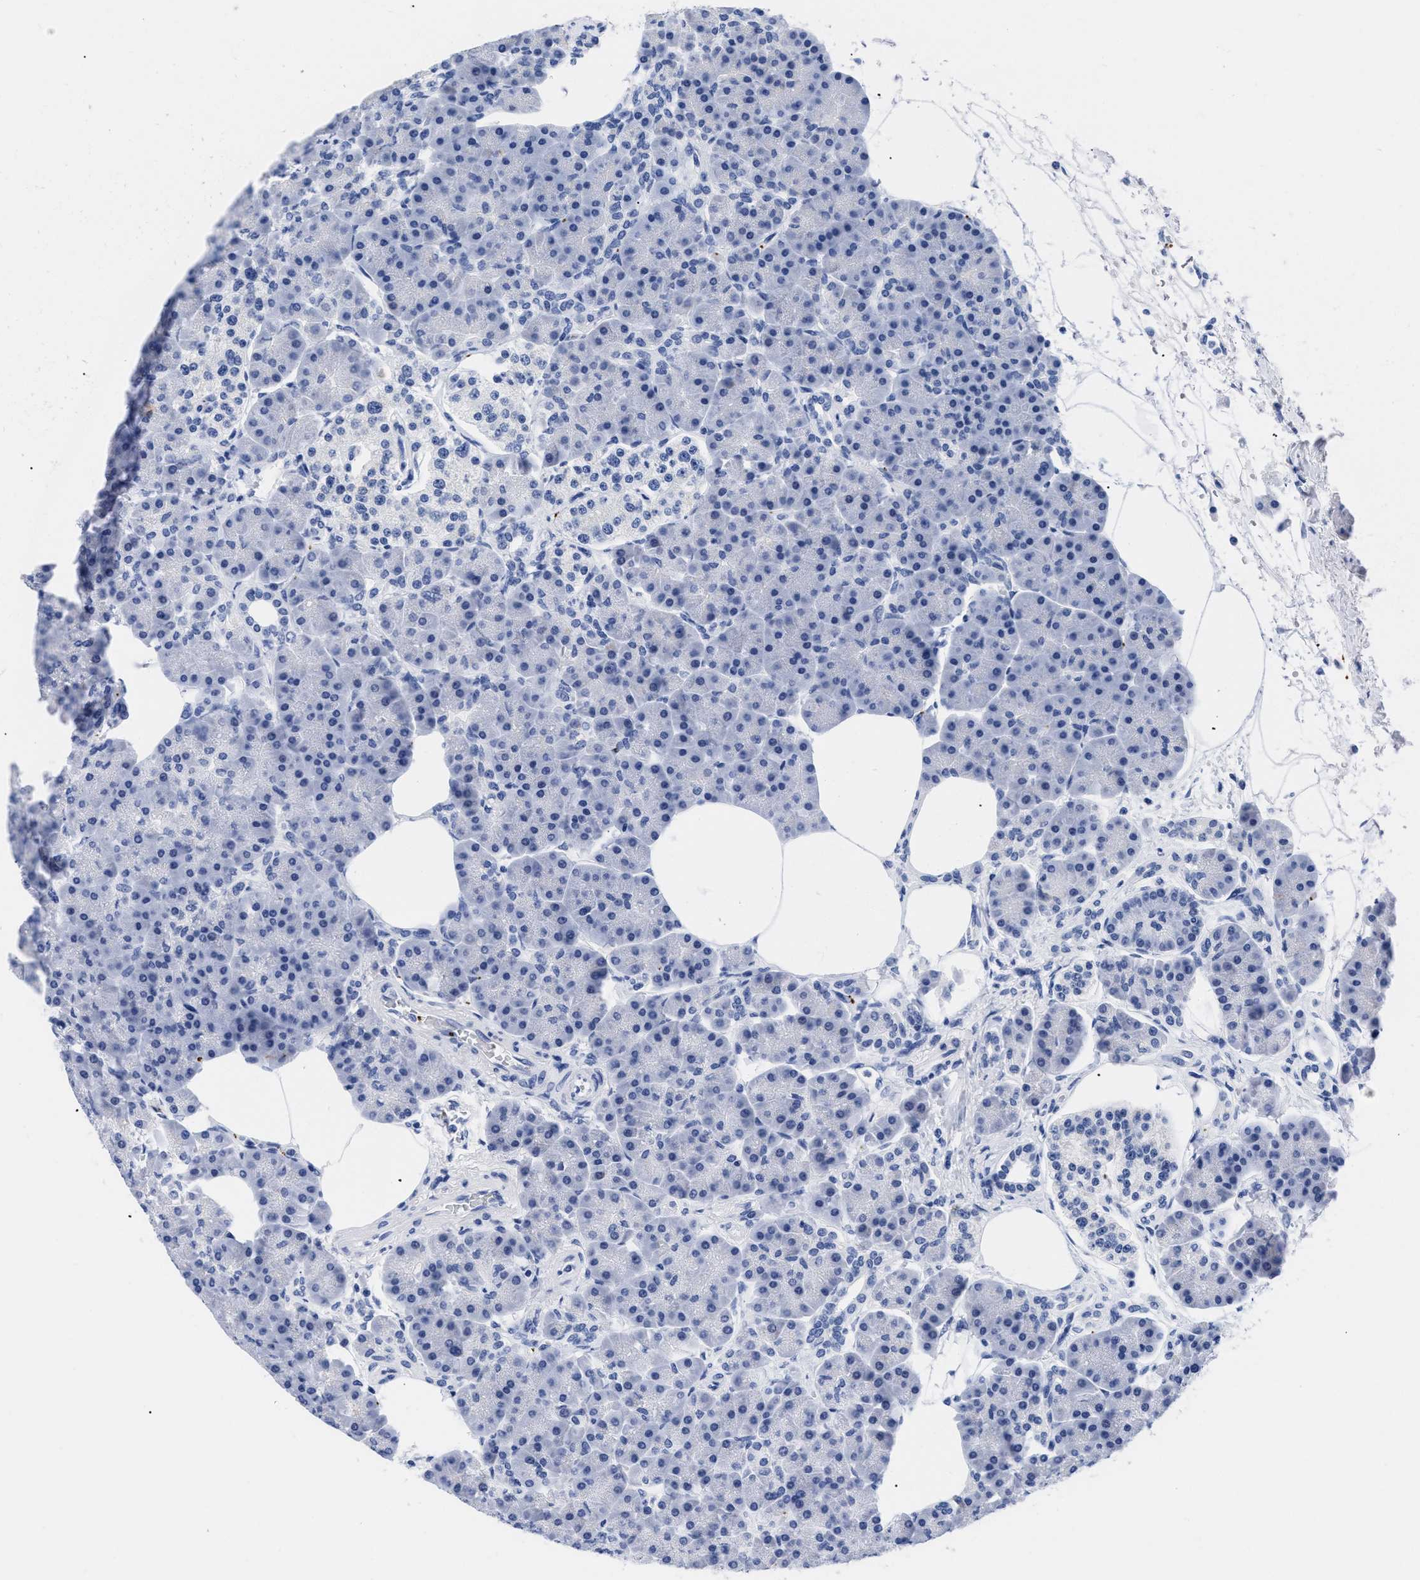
{"staining": {"intensity": "negative", "quantity": "none", "location": "none"}, "tissue": "pancreas", "cell_type": "Exocrine glandular cells", "image_type": "normal", "snomed": [{"axis": "morphology", "description": "Normal tissue, NOS"}, {"axis": "topography", "description": "Pancreas"}], "caption": "Immunohistochemistry (IHC) photomicrograph of unremarkable pancreas: human pancreas stained with DAB displays no significant protein expression in exocrine glandular cells.", "gene": "TREML1", "patient": {"sex": "female", "age": 70}}